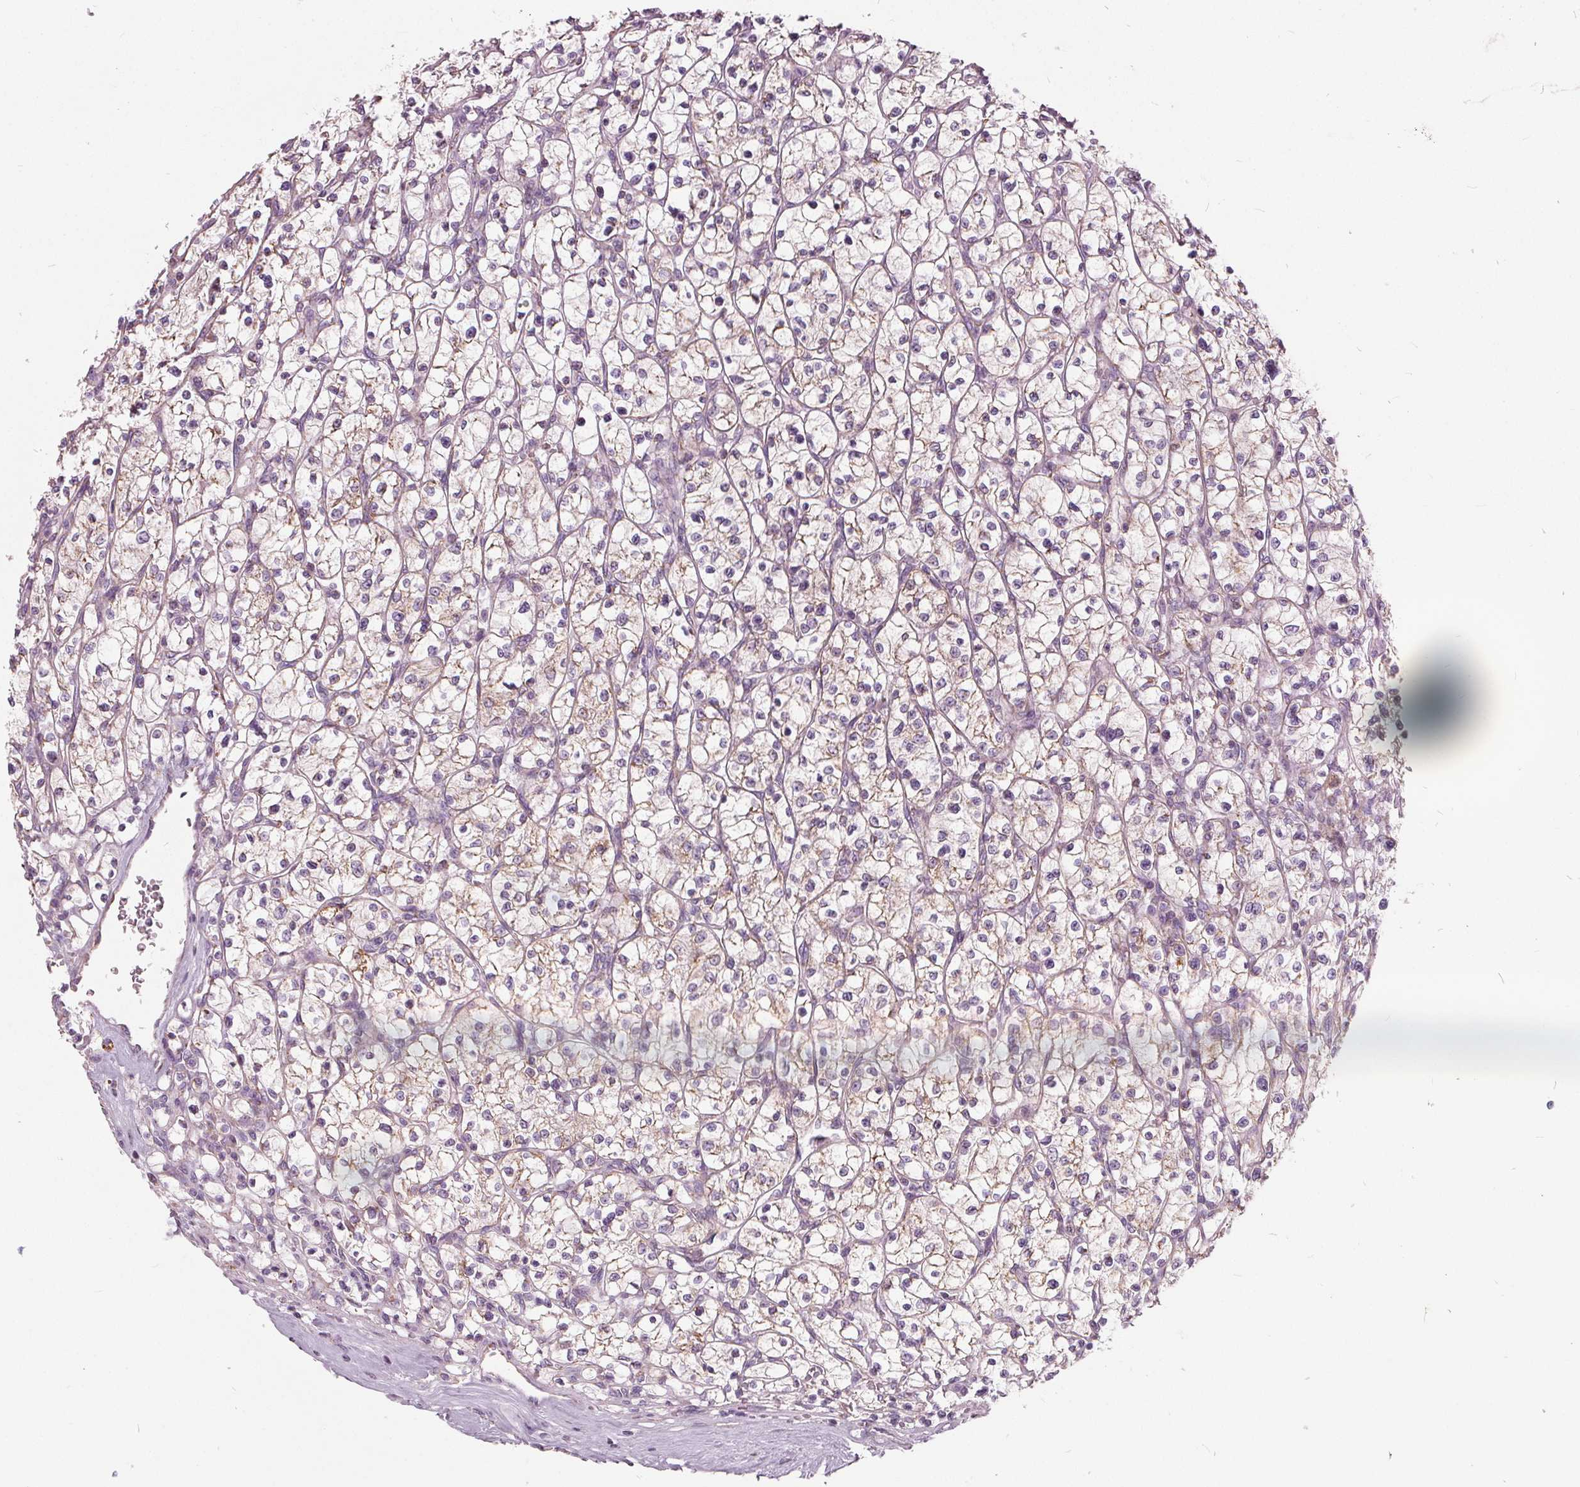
{"staining": {"intensity": "weak", "quantity": "<25%", "location": "cytoplasmic/membranous"}, "tissue": "renal cancer", "cell_type": "Tumor cells", "image_type": "cancer", "snomed": [{"axis": "morphology", "description": "Adenocarcinoma, NOS"}, {"axis": "topography", "description": "Kidney"}], "caption": "Protein analysis of renal cancer (adenocarcinoma) shows no significant staining in tumor cells.", "gene": "ECI2", "patient": {"sex": "female", "age": 64}}